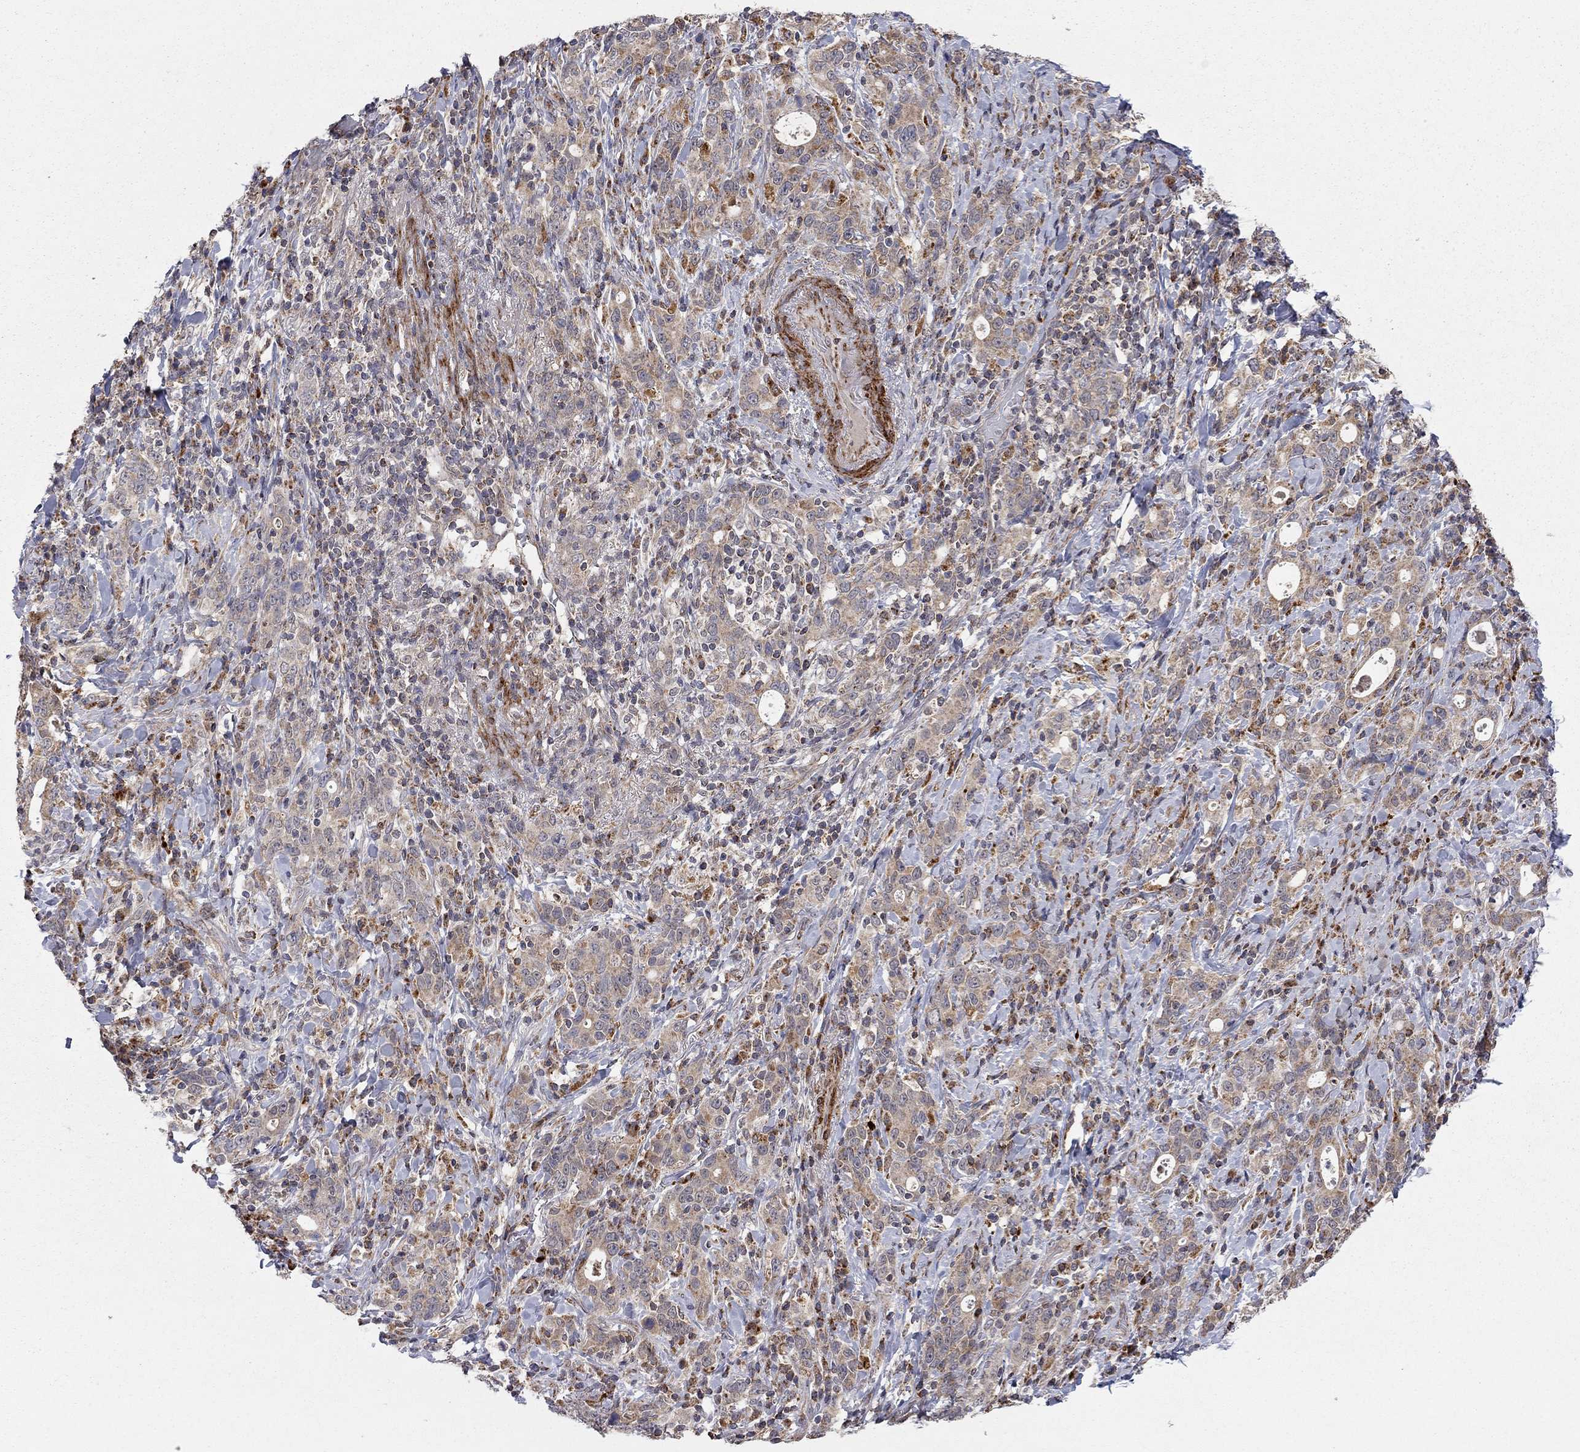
{"staining": {"intensity": "weak", "quantity": ">75%", "location": "cytoplasmic/membranous"}, "tissue": "stomach cancer", "cell_type": "Tumor cells", "image_type": "cancer", "snomed": [{"axis": "morphology", "description": "Adenocarcinoma, NOS"}, {"axis": "topography", "description": "Stomach"}], "caption": "DAB (3,3'-diaminobenzidine) immunohistochemical staining of human stomach adenocarcinoma reveals weak cytoplasmic/membranous protein positivity in about >75% of tumor cells.", "gene": "IDS", "patient": {"sex": "male", "age": 79}}